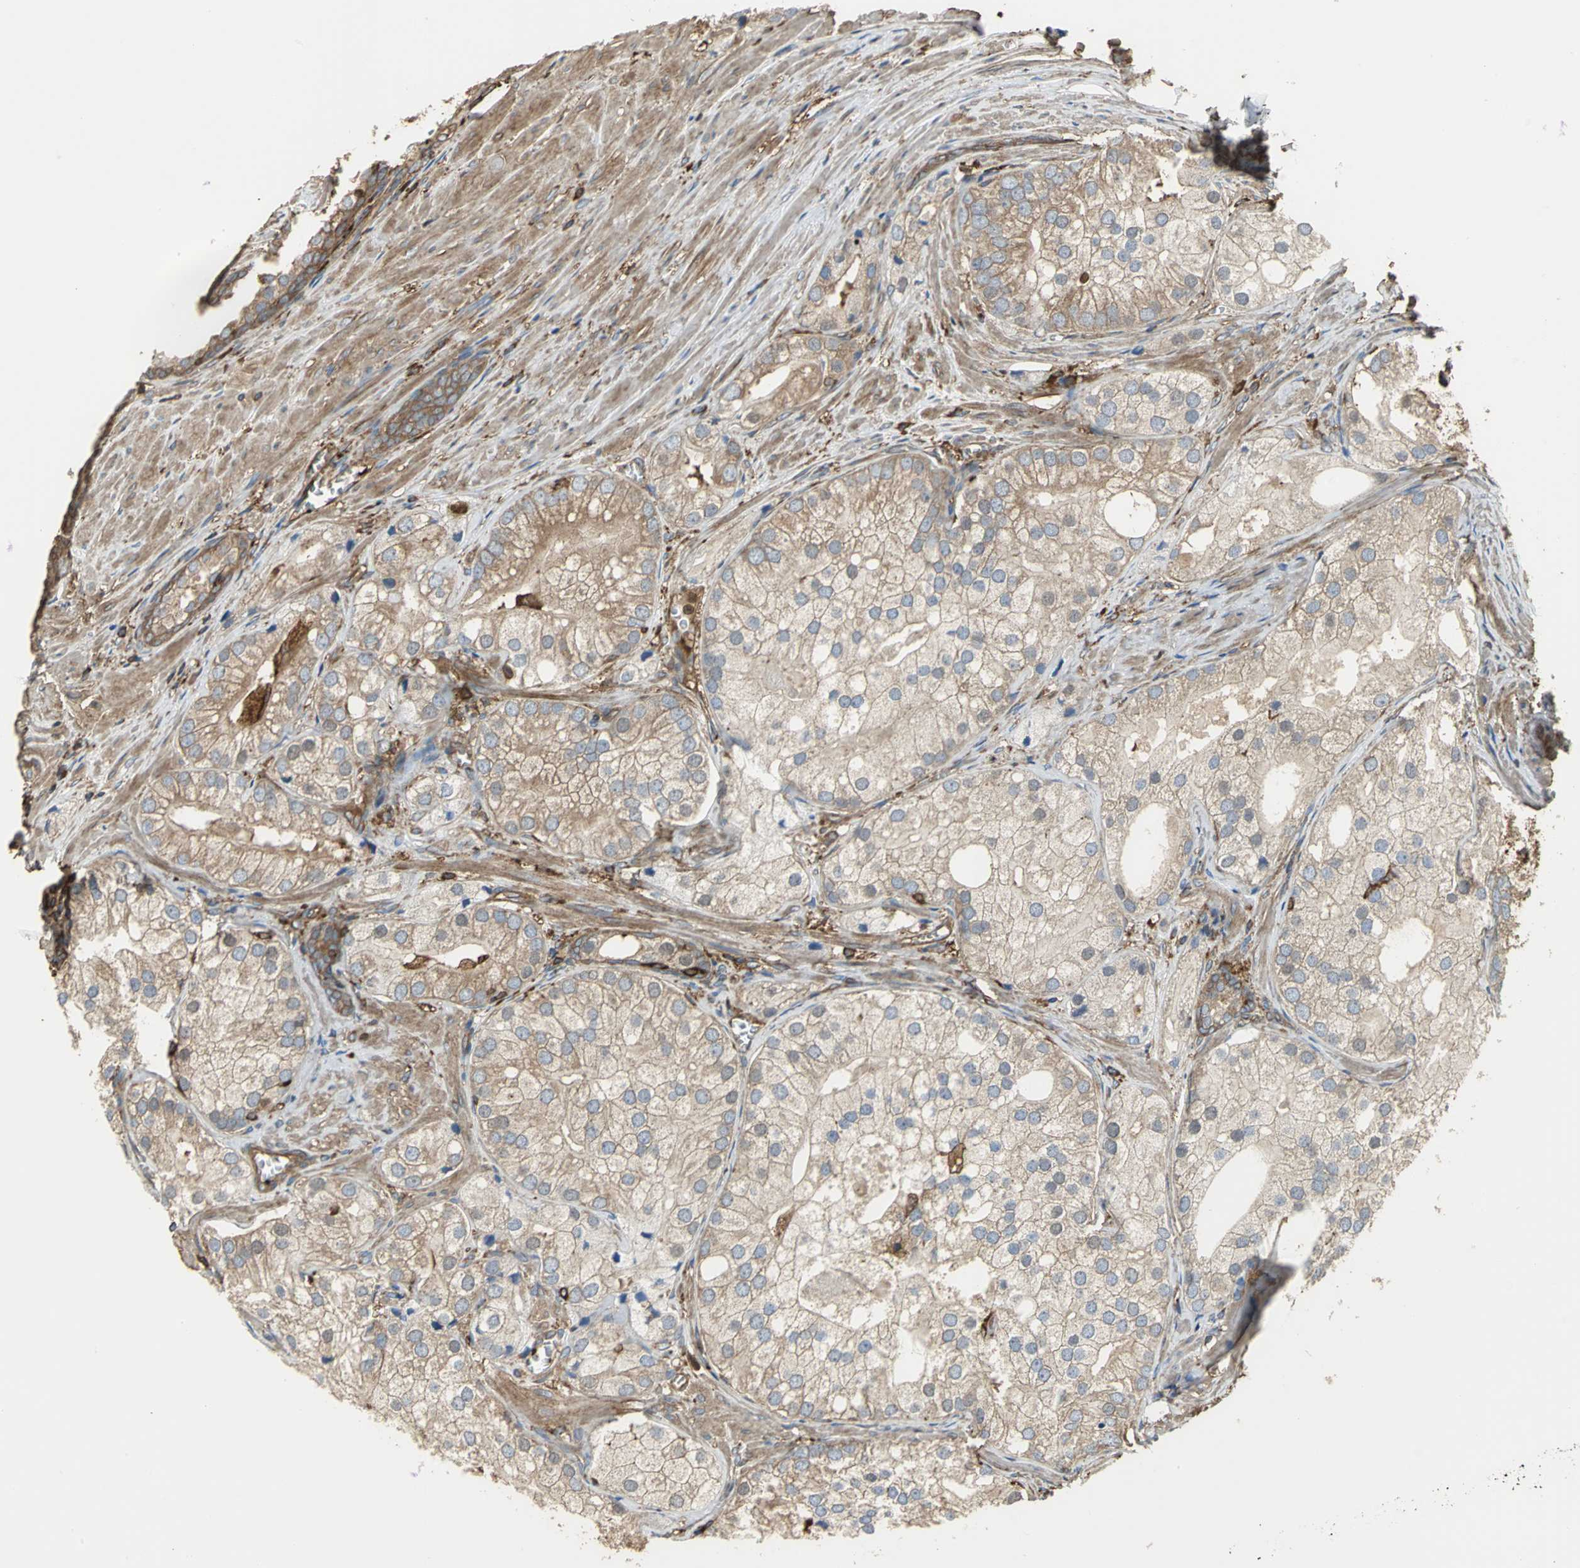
{"staining": {"intensity": "weak", "quantity": ">75%", "location": "cytoplasmic/membranous"}, "tissue": "prostate cancer", "cell_type": "Tumor cells", "image_type": "cancer", "snomed": [{"axis": "morphology", "description": "Adenocarcinoma, Low grade"}, {"axis": "topography", "description": "Prostate"}], "caption": "Weak cytoplasmic/membranous positivity is present in approximately >75% of tumor cells in prostate cancer (low-grade adenocarcinoma).", "gene": "TLN1", "patient": {"sex": "male", "age": 69}}